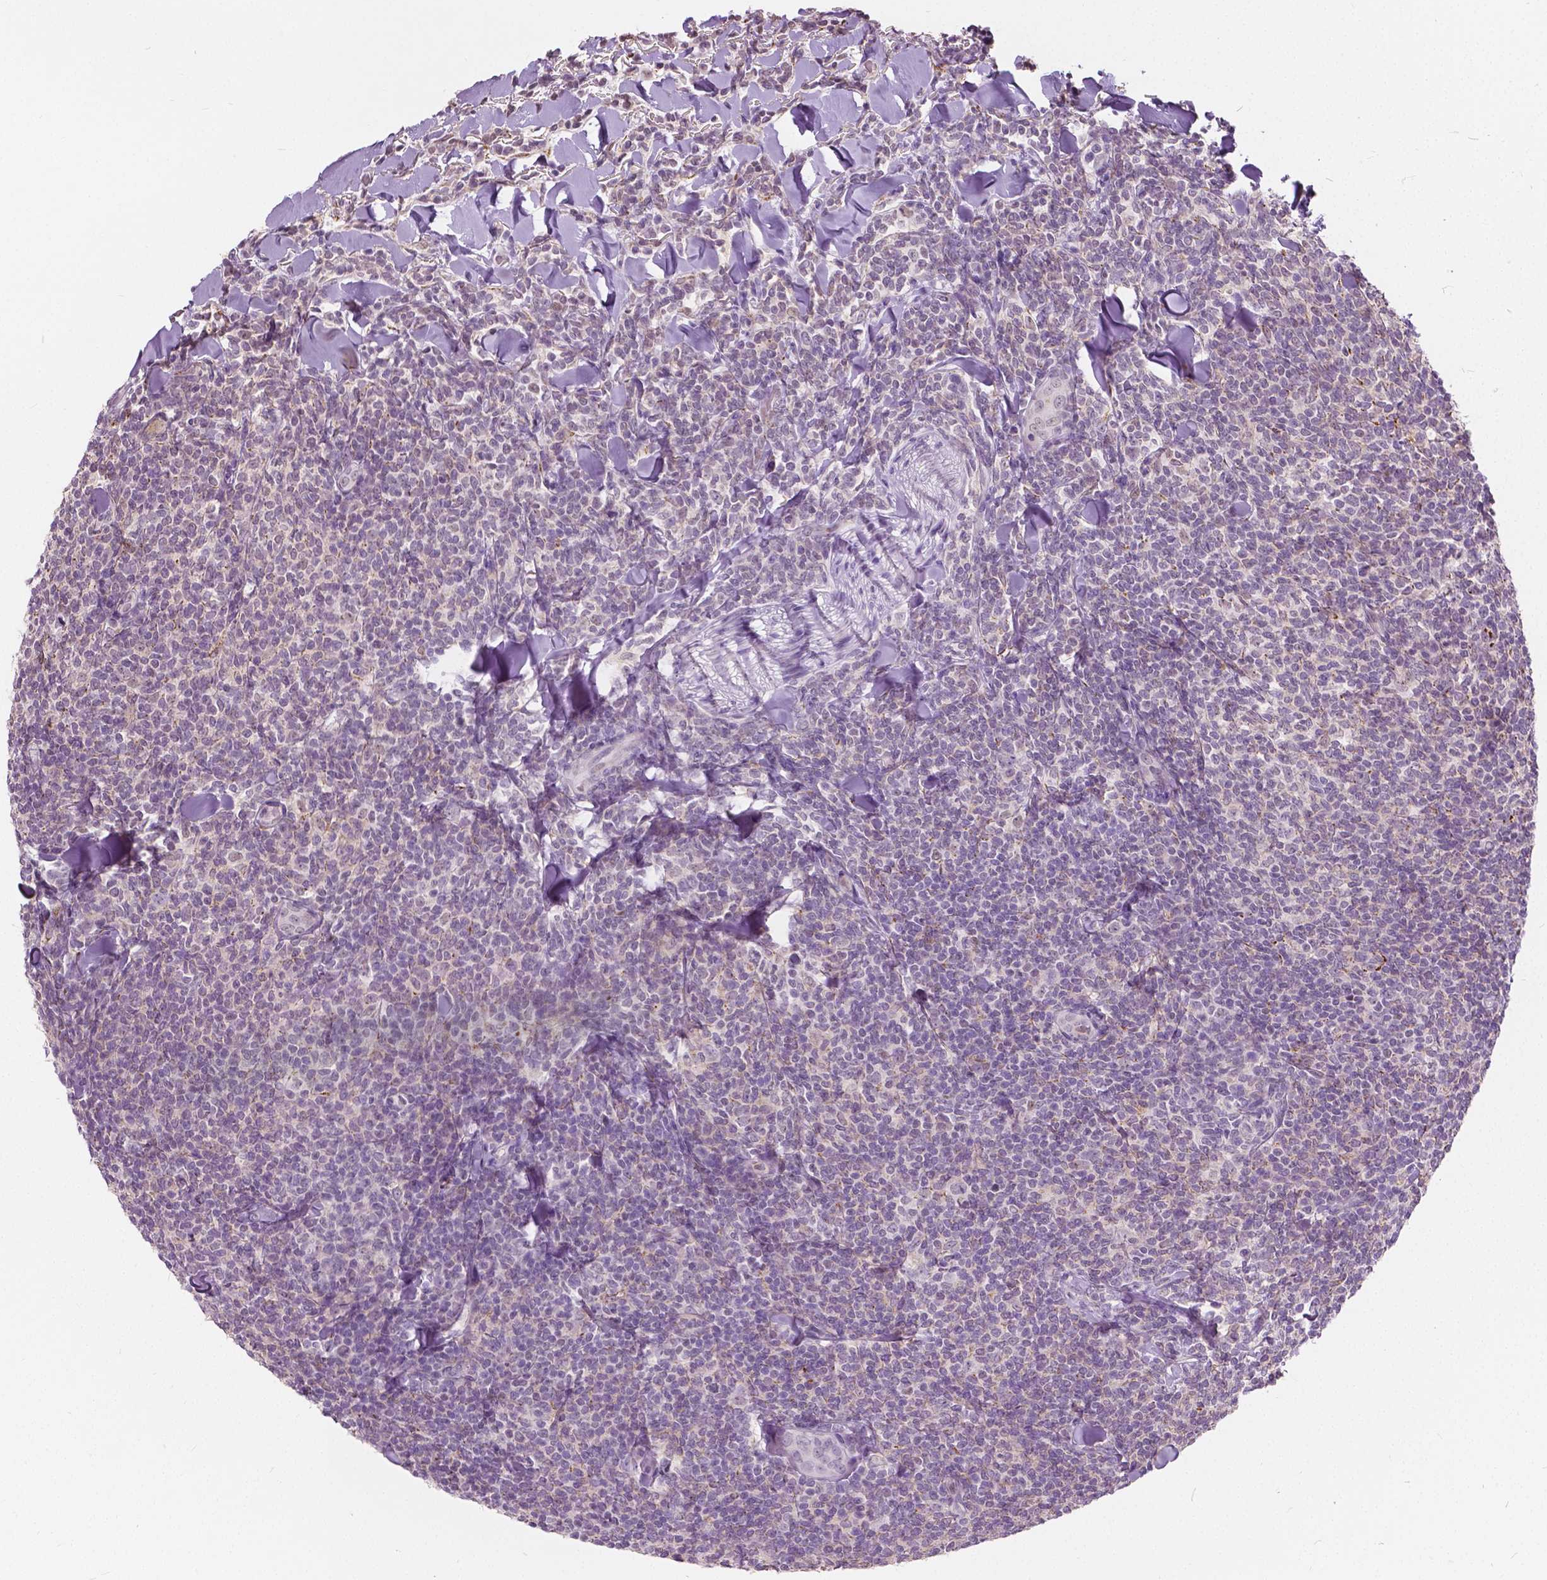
{"staining": {"intensity": "negative", "quantity": "none", "location": "none"}, "tissue": "lymphoma", "cell_type": "Tumor cells", "image_type": "cancer", "snomed": [{"axis": "morphology", "description": "Malignant lymphoma, non-Hodgkin's type, Low grade"}, {"axis": "topography", "description": "Lymph node"}], "caption": "The photomicrograph displays no significant expression in tumor cells of lymphoma. (Brightfield microscopy of DAB immunohistochemistry (IHC) at high magnification).", "gene": "DLX6", "patient": {"sex": "female", "age": 56}}